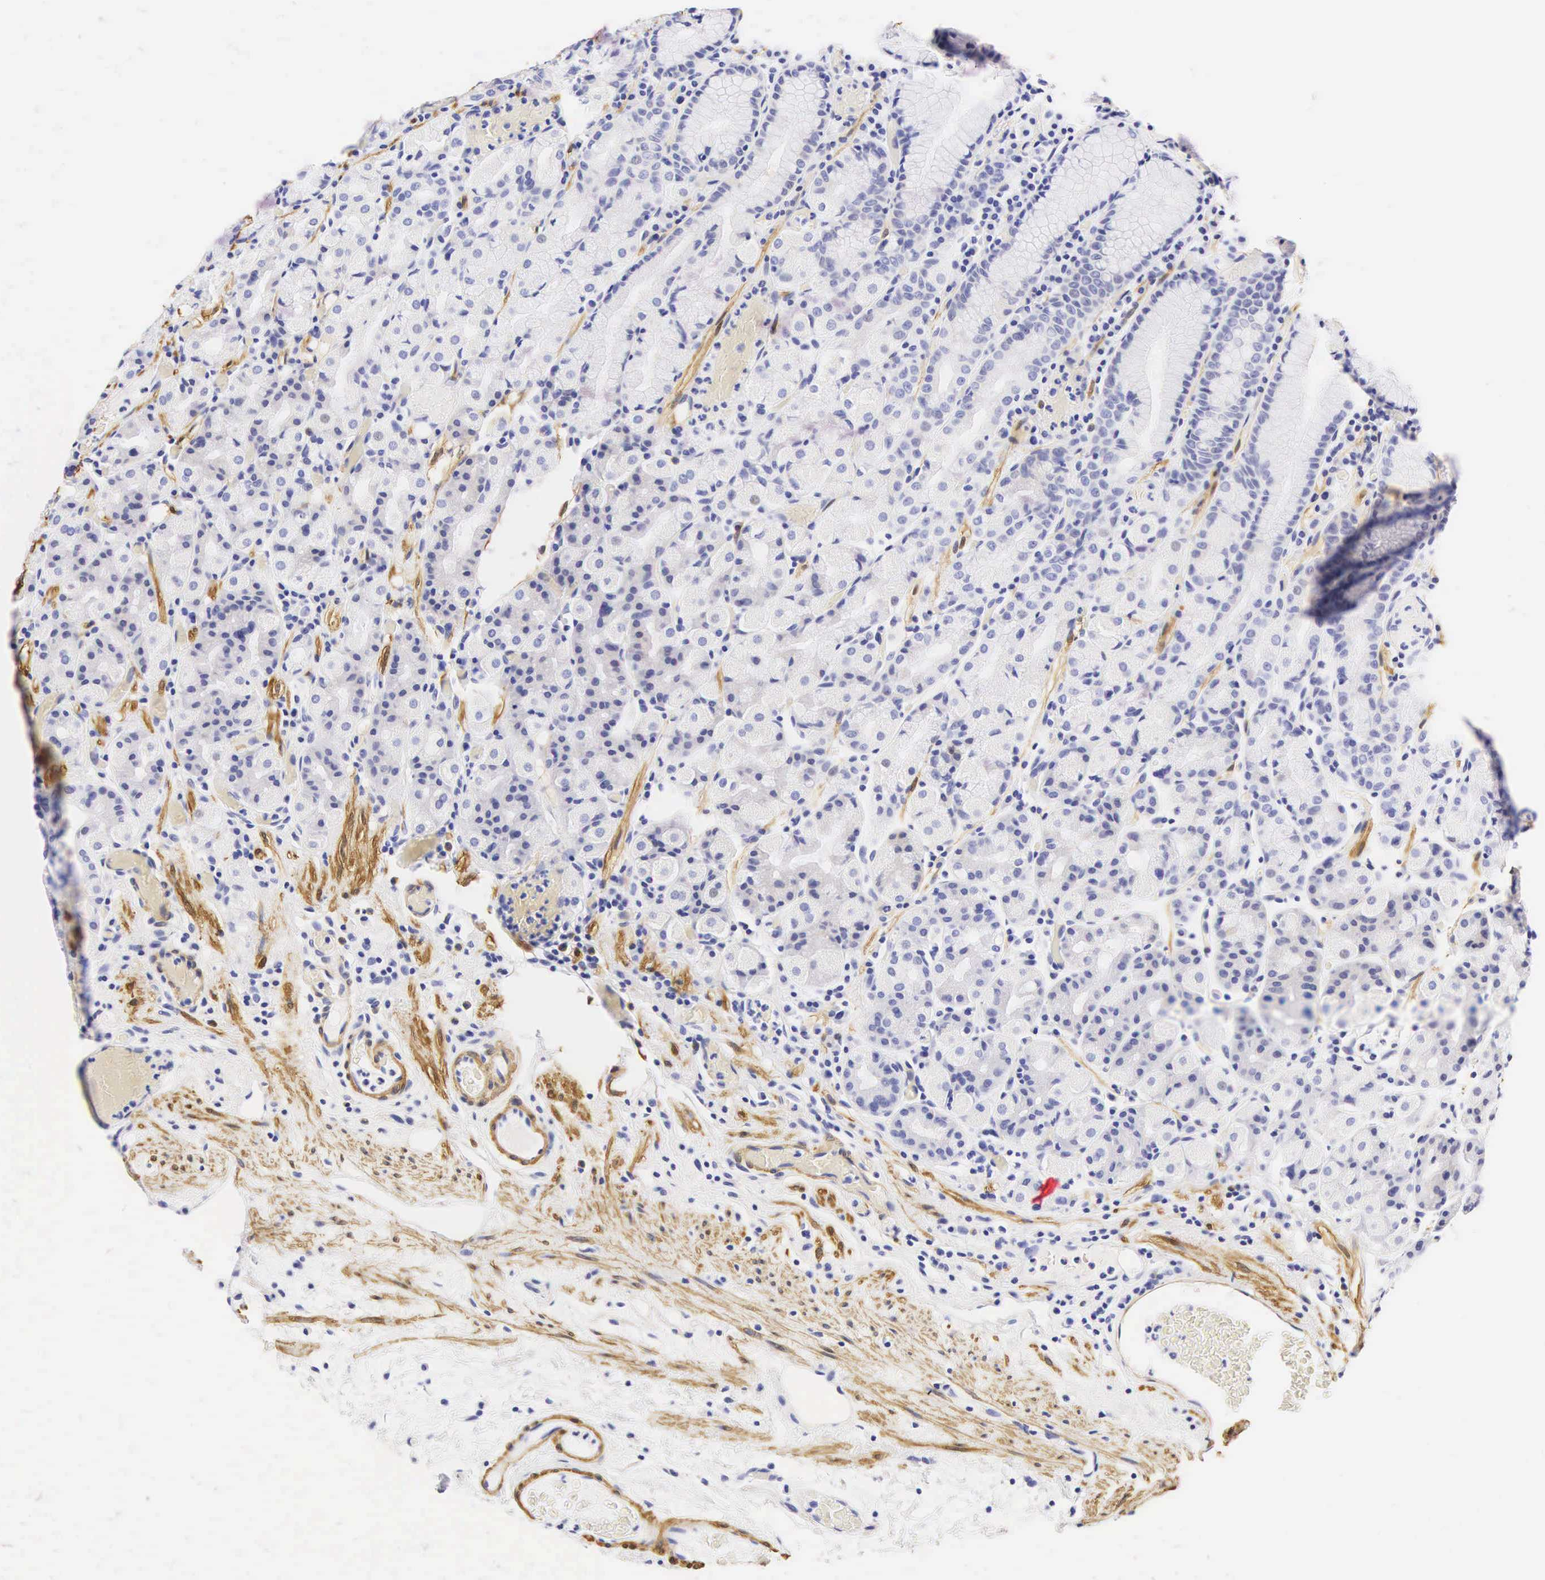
{"staining": {"intensity": "negative", "quantity": "none", "location": "none"}, "tissue": "stomach", "cell_type": "Glandular cells", "image_type": "normal", "snomed": [{"axis": "morphology", "description": "Normal tissue, NOS"}, {"axis": "topography", "description": "Stomach, lower"}], "caption": "High power microscopy photomicrograph of an IHC image of unremarkable stomach, revealing no significant staining in glandular cells.", "gene": "CNN1", "patient": {"sex": "male", "age": 58}}